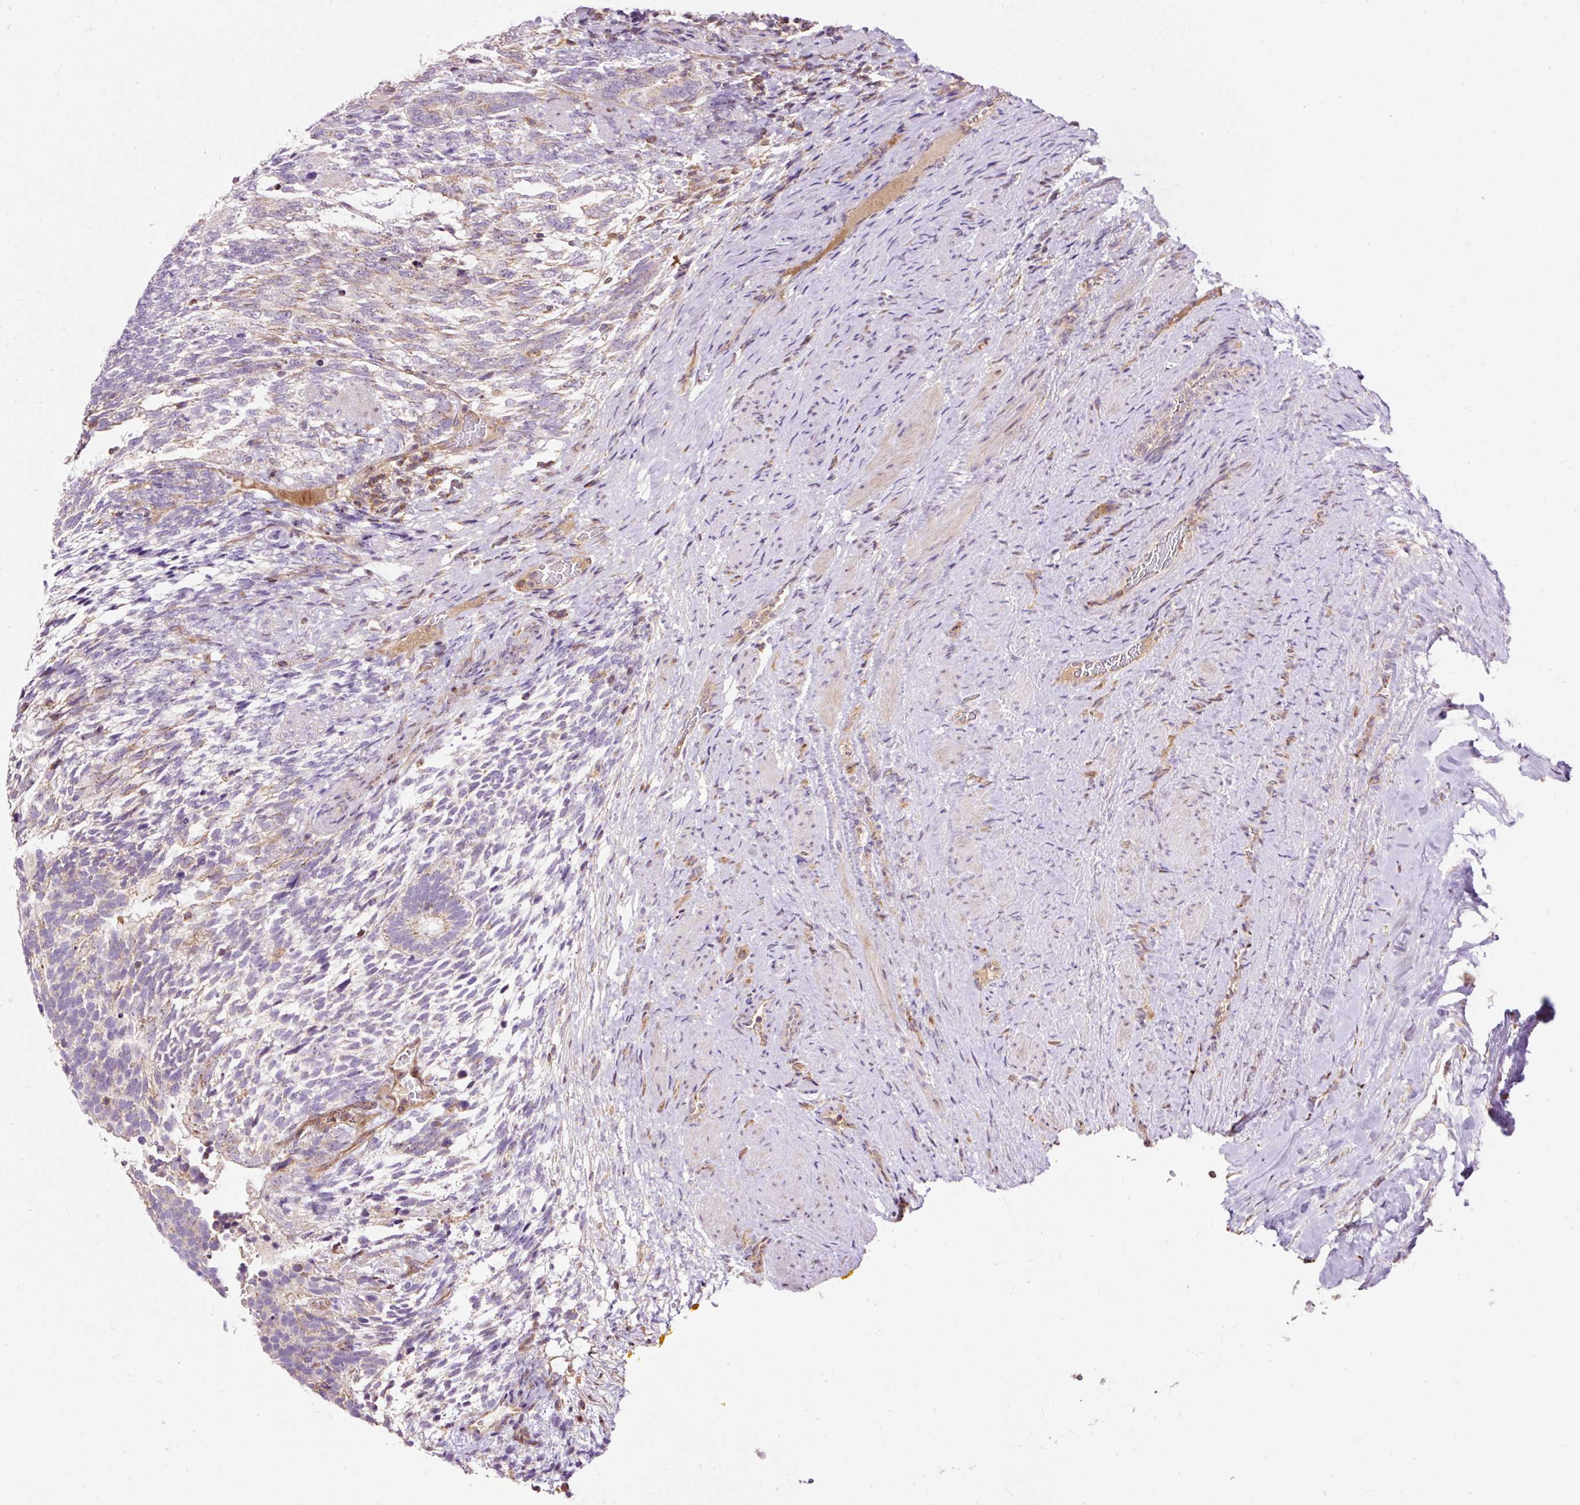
{"staining": {"intensity": "weak", "quantity": "<25%", "location": "cytoplasmic/membranous"}, "tissue": "testis cancer", "cell_type": "Tumor cells", "image_type": "cancer", "snomed": [{"axis": "morphology", "description": "Carcinoma, Embryonal, NOS"}, {"axis": "topography", "description": "Testis"}], "caption": "The photomicrograph displays no staining of tumor cells in embryonal carcinoma (testis).", "gene": "BOLA3", "patient": {"sex": "male", "age": 23}}